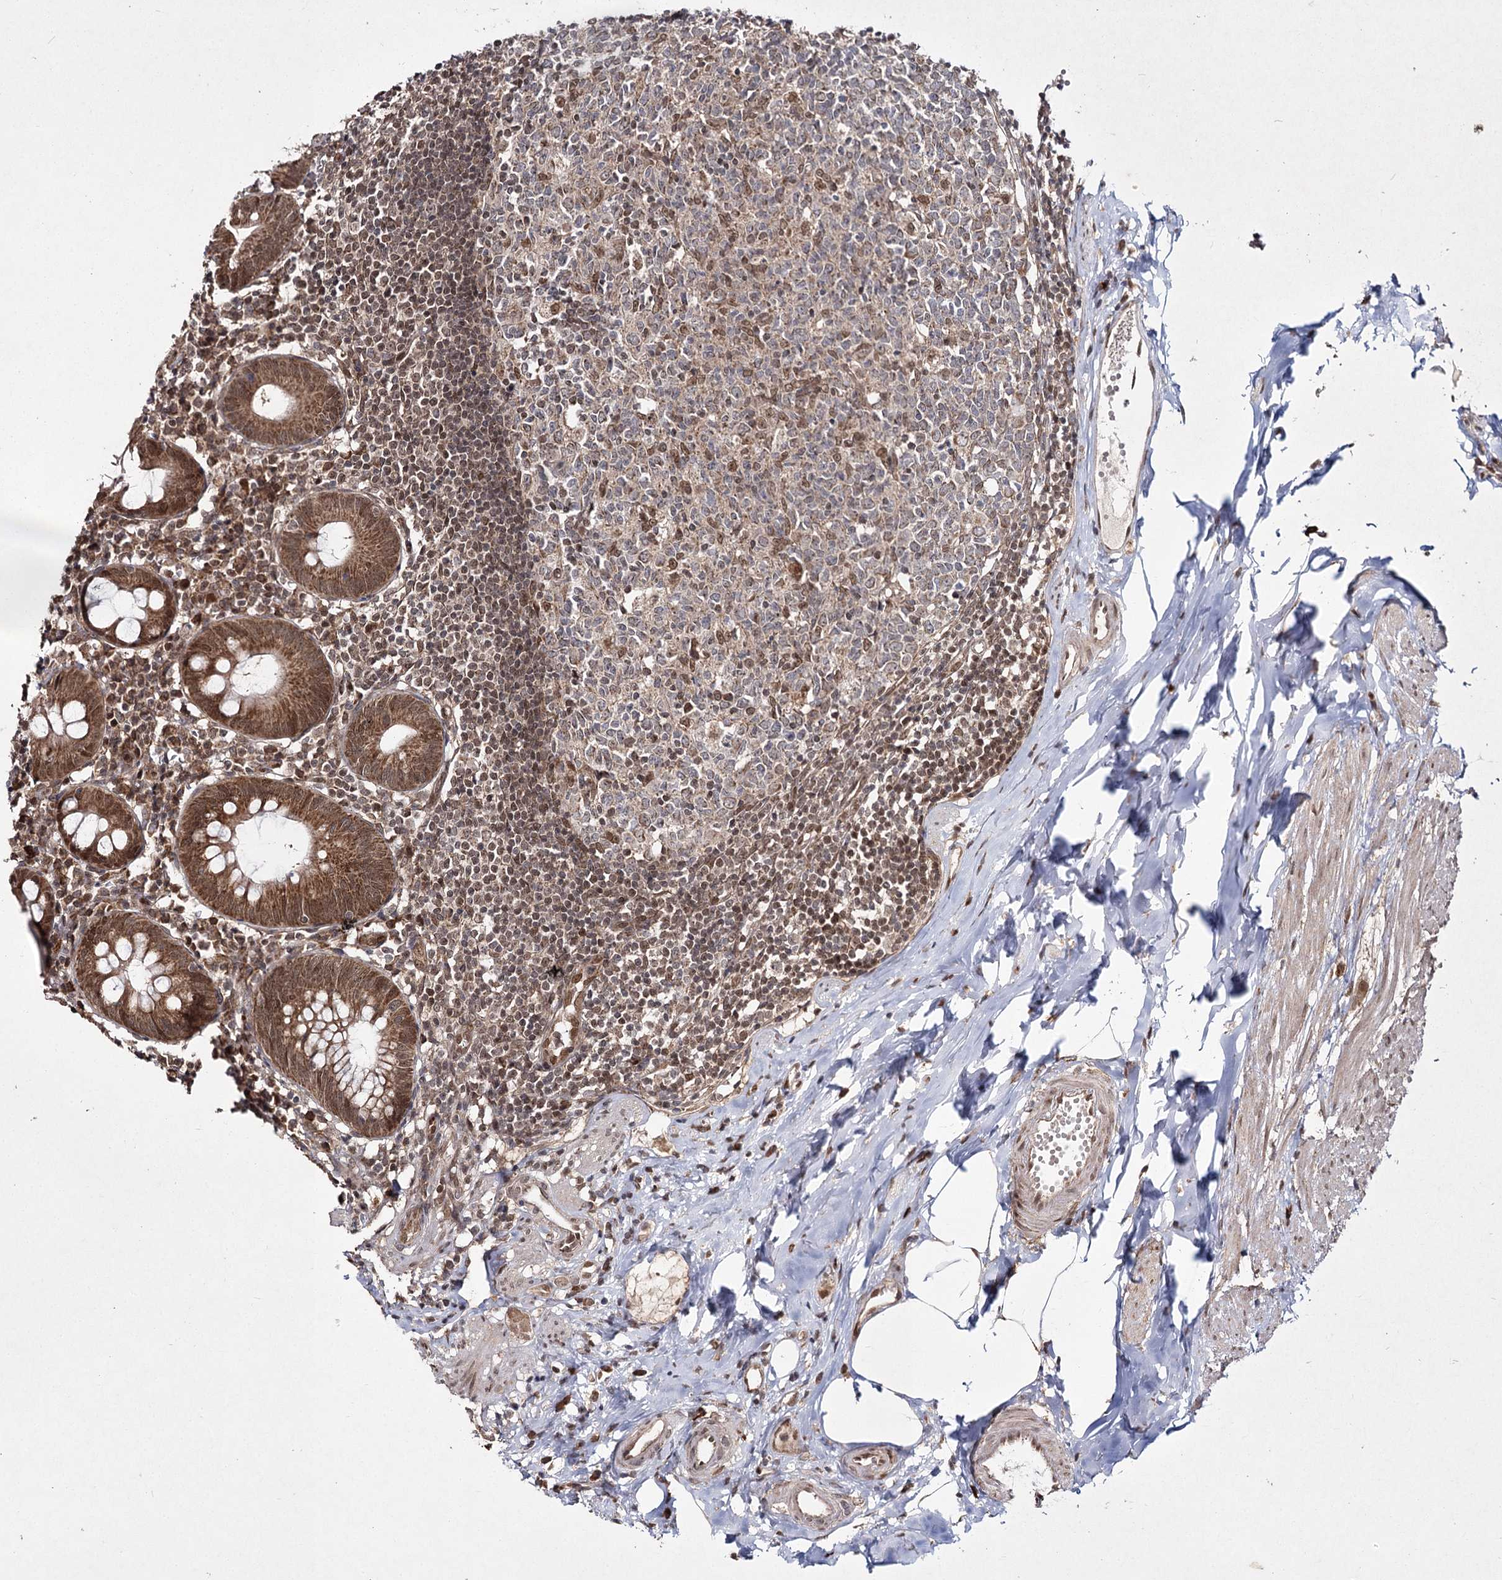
{"staining": {"intensity": "moderate", "quantity": ">75%", "location": "cytoplasmic/membranous,nuclear"}, "tissue": "appendix", "cell_type": "Glandular cells", "image_type": "normal", "snomed": [{"axis": "morphology", "description": "Normal tissue, NOS"}, {"axis": "topography", "description": "Appendix"}], "caption": "Immunohistochemical staining of normal appendix demonstrates >75% levels of moderate cytoplasmic/membranous,nuclear protein staining in approximately >75% of glandular cells. The staining was performed using DAB (3,3'-diaminobenzidine), with brown indicating positive protein expression. Nuclei are stained blue with hematoxylin.", "gene": "TRNT1", "patient": {"sex": "female", "age": 54}}